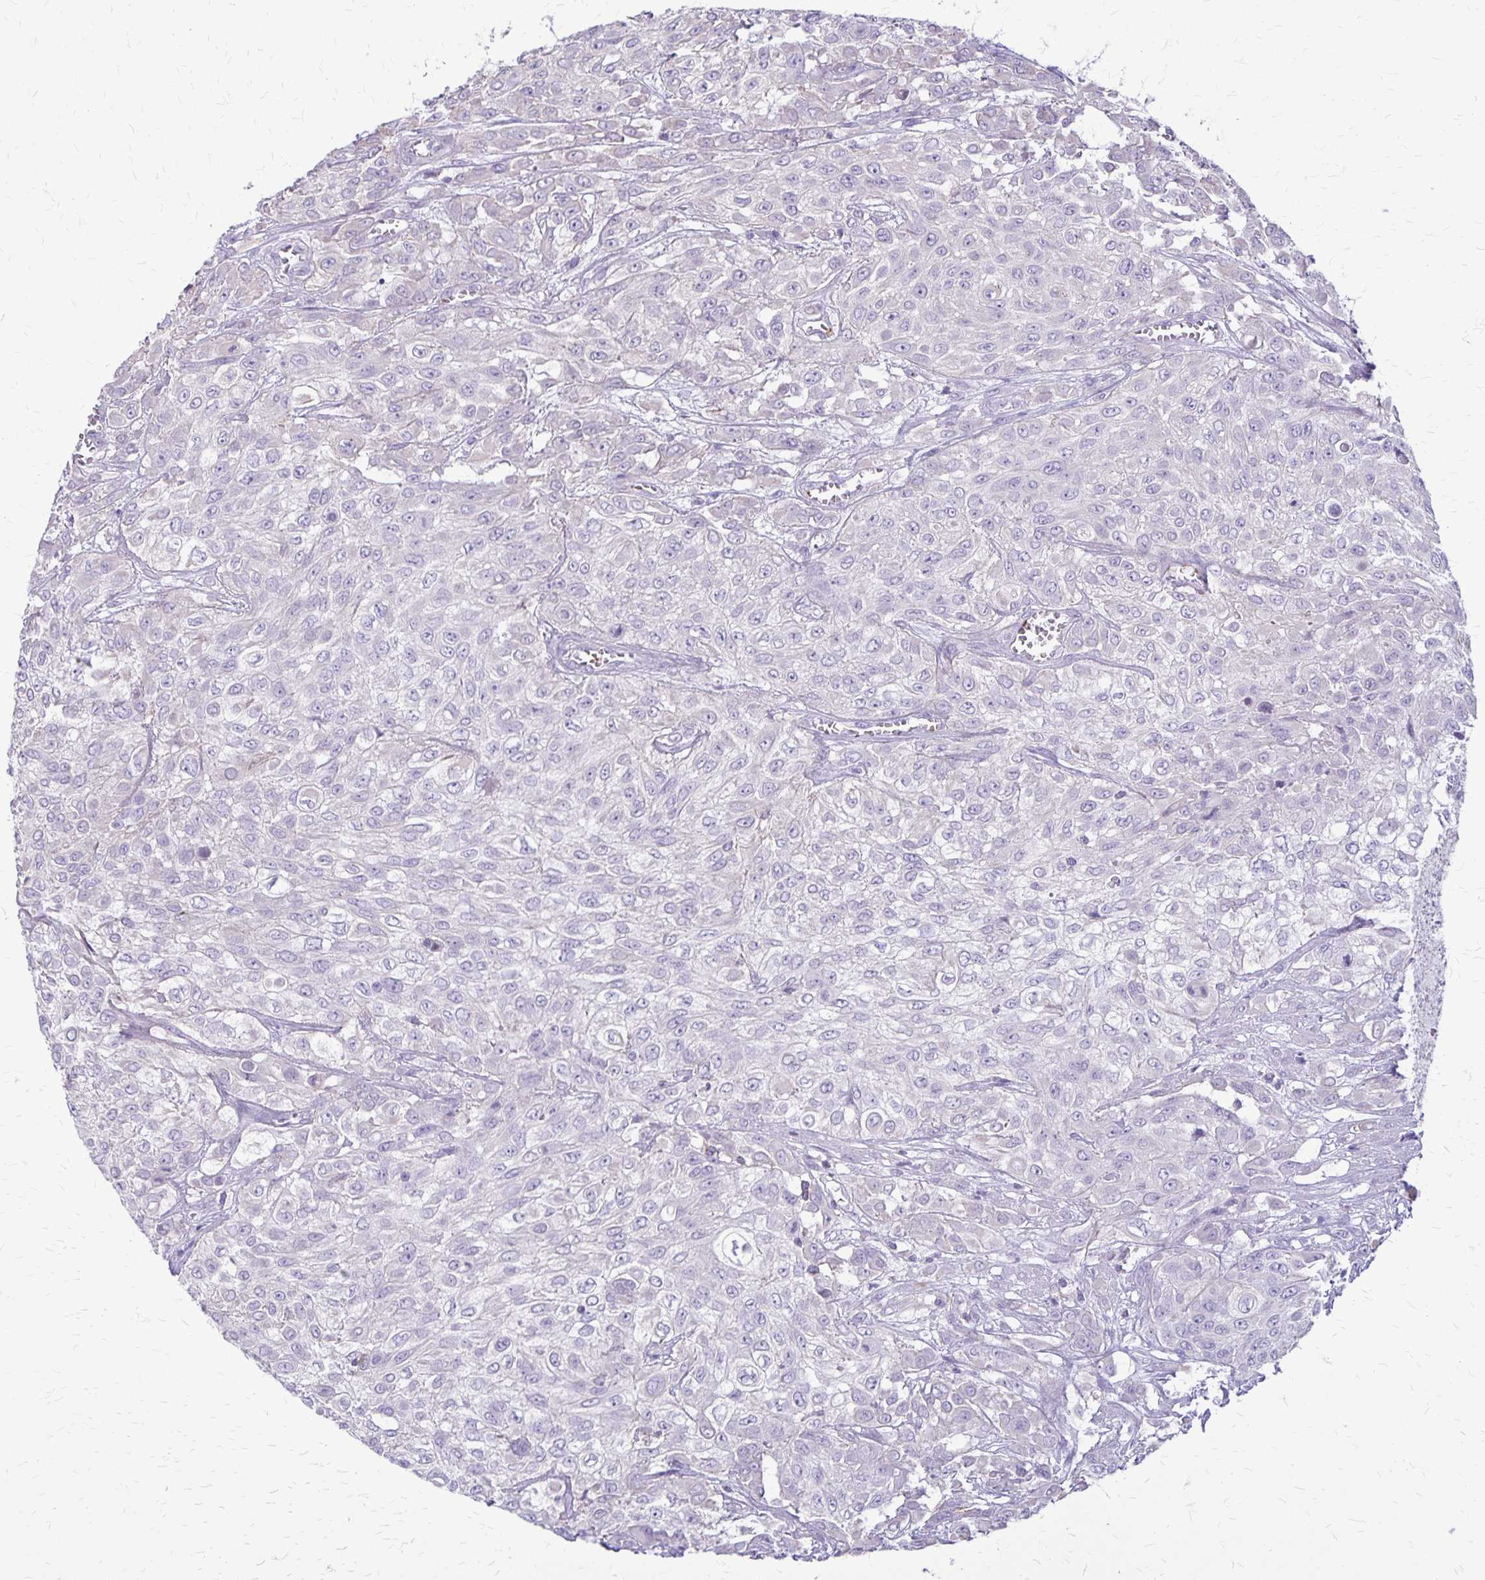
{"staining": {"intensity": "negative", "quantity": "none", "location": "none"}, "tissue": "urothelial cancer", "cell_type": "Tumor cells", "image_type": "cancer", "snomed": [{"axis": "morphology", "description": "Urothelial carcinoma, High grade"}, {"axis": "topography", "description": "Urinary bladder"}], "caption": "A micrograph of urothelial carcinoma (high-grade) stained for a protein reveals no brown staining in tumor cells. (Stains: DAB (3,3'-diaminobenzidine) immunohistochemistry (IHC) with hematoxylin counter stain, Microscopy: brightfield microscopy at high magnification).", "gene": "GP9", "patient": {"sex": "male", "age": 57}}